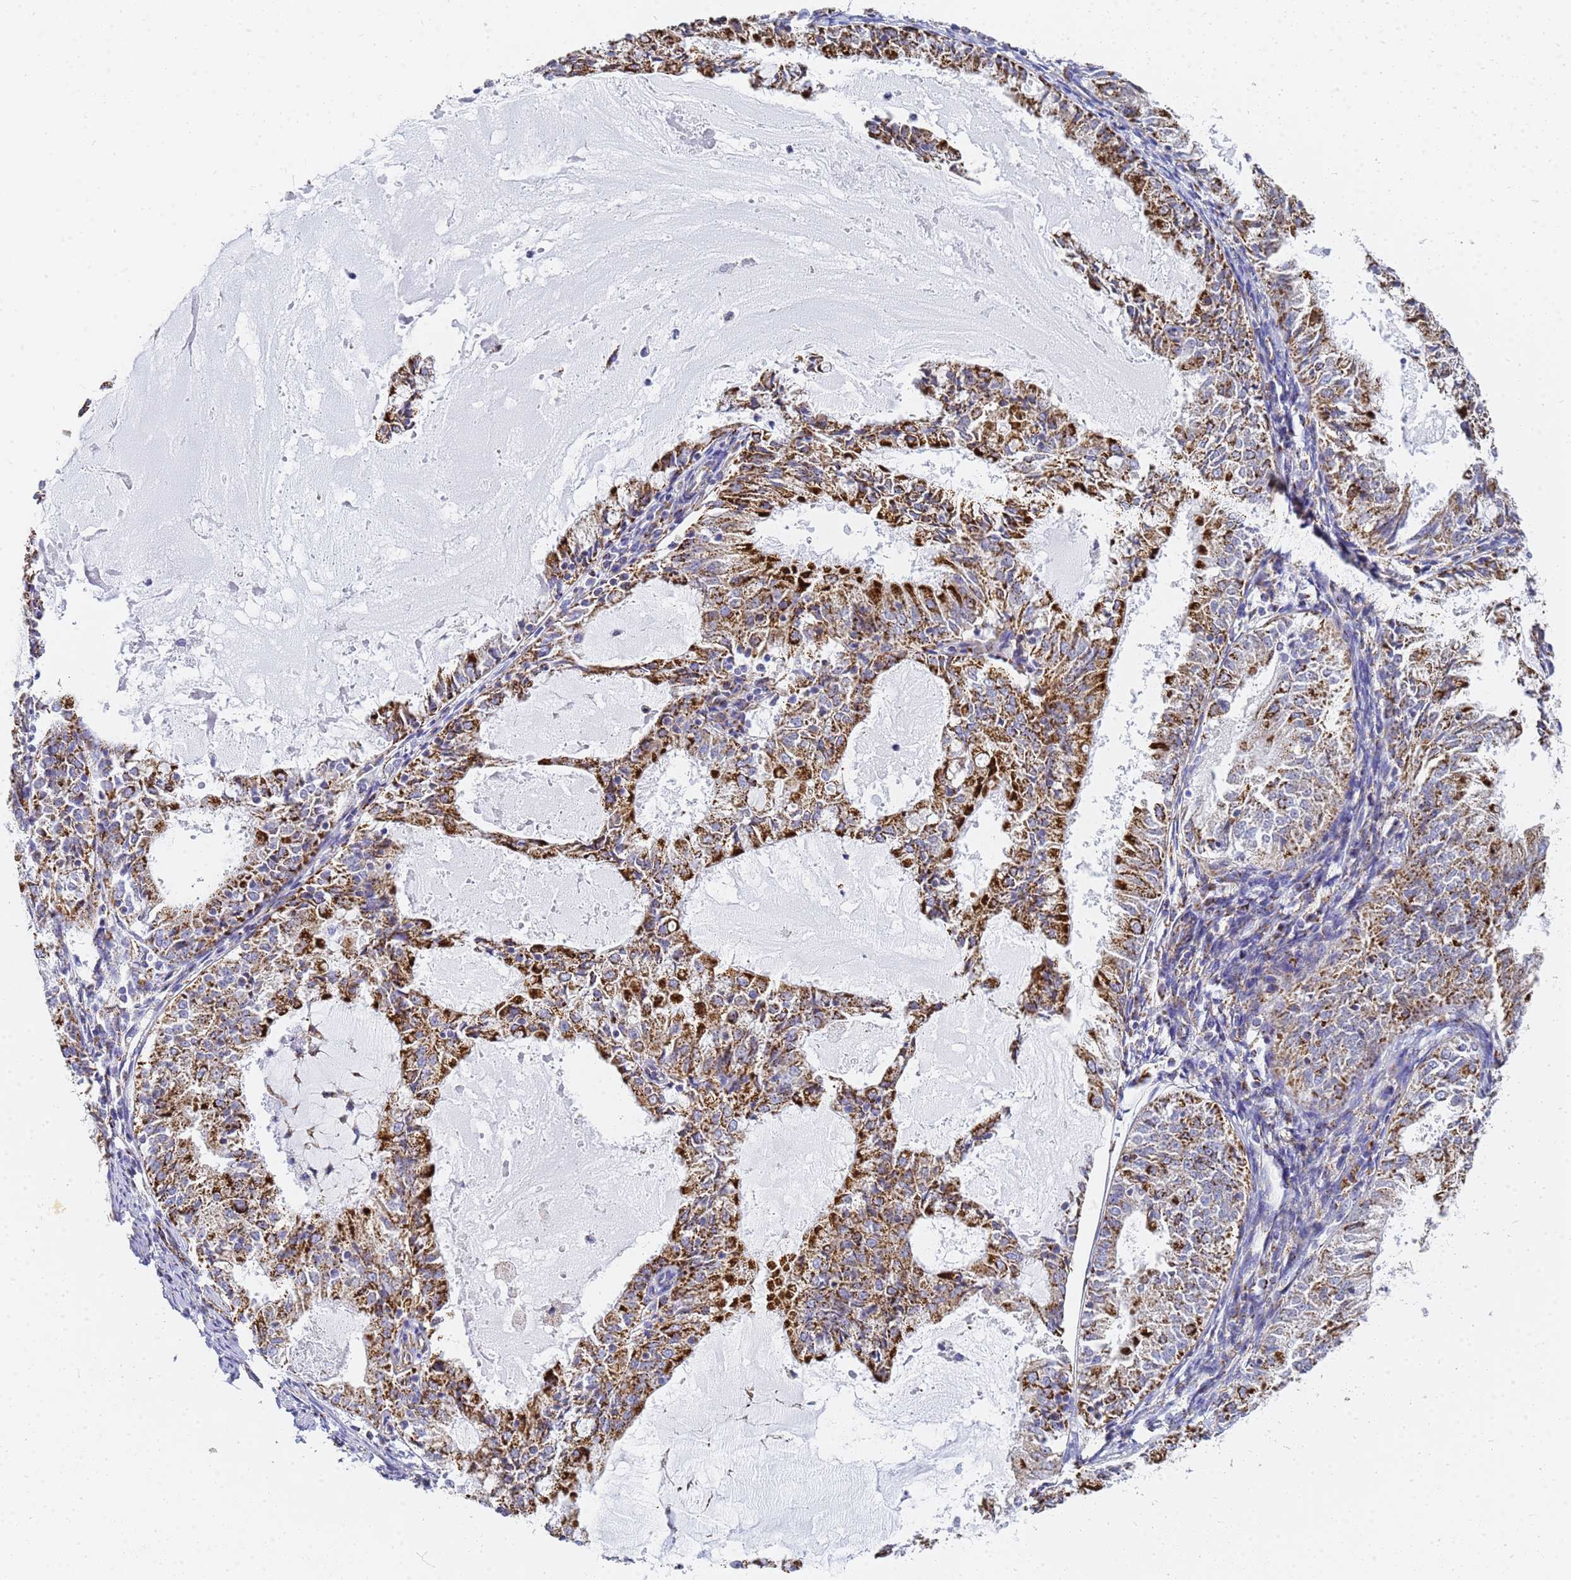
{"staining": {"intensity": "strong", "quantity": "25%-75%", "location": "cytoplasmic/membranous"}, "tissue": "endometrial cancer", "cell_type": "Tumor cells", "image_type": "cancer", "snomed": [{"axis": "morphology", "description": "Adenocarcinoma, NOS"}, {"axis": "topography", "description": "Endometrium"}], "caption": "IHC histopathology image of neoplastic tissue: human endometrial cancer (adenocarcinoma) stained using immunohistochemistry exhibits high levels of strong protein expression localized specifically in the cytoplasmic/membranous of tumor cells, appearing as a cytoplasmic/membranous brown color.", "gene": "CNIH4", "patient": {"sex": "female", "age": 57}}